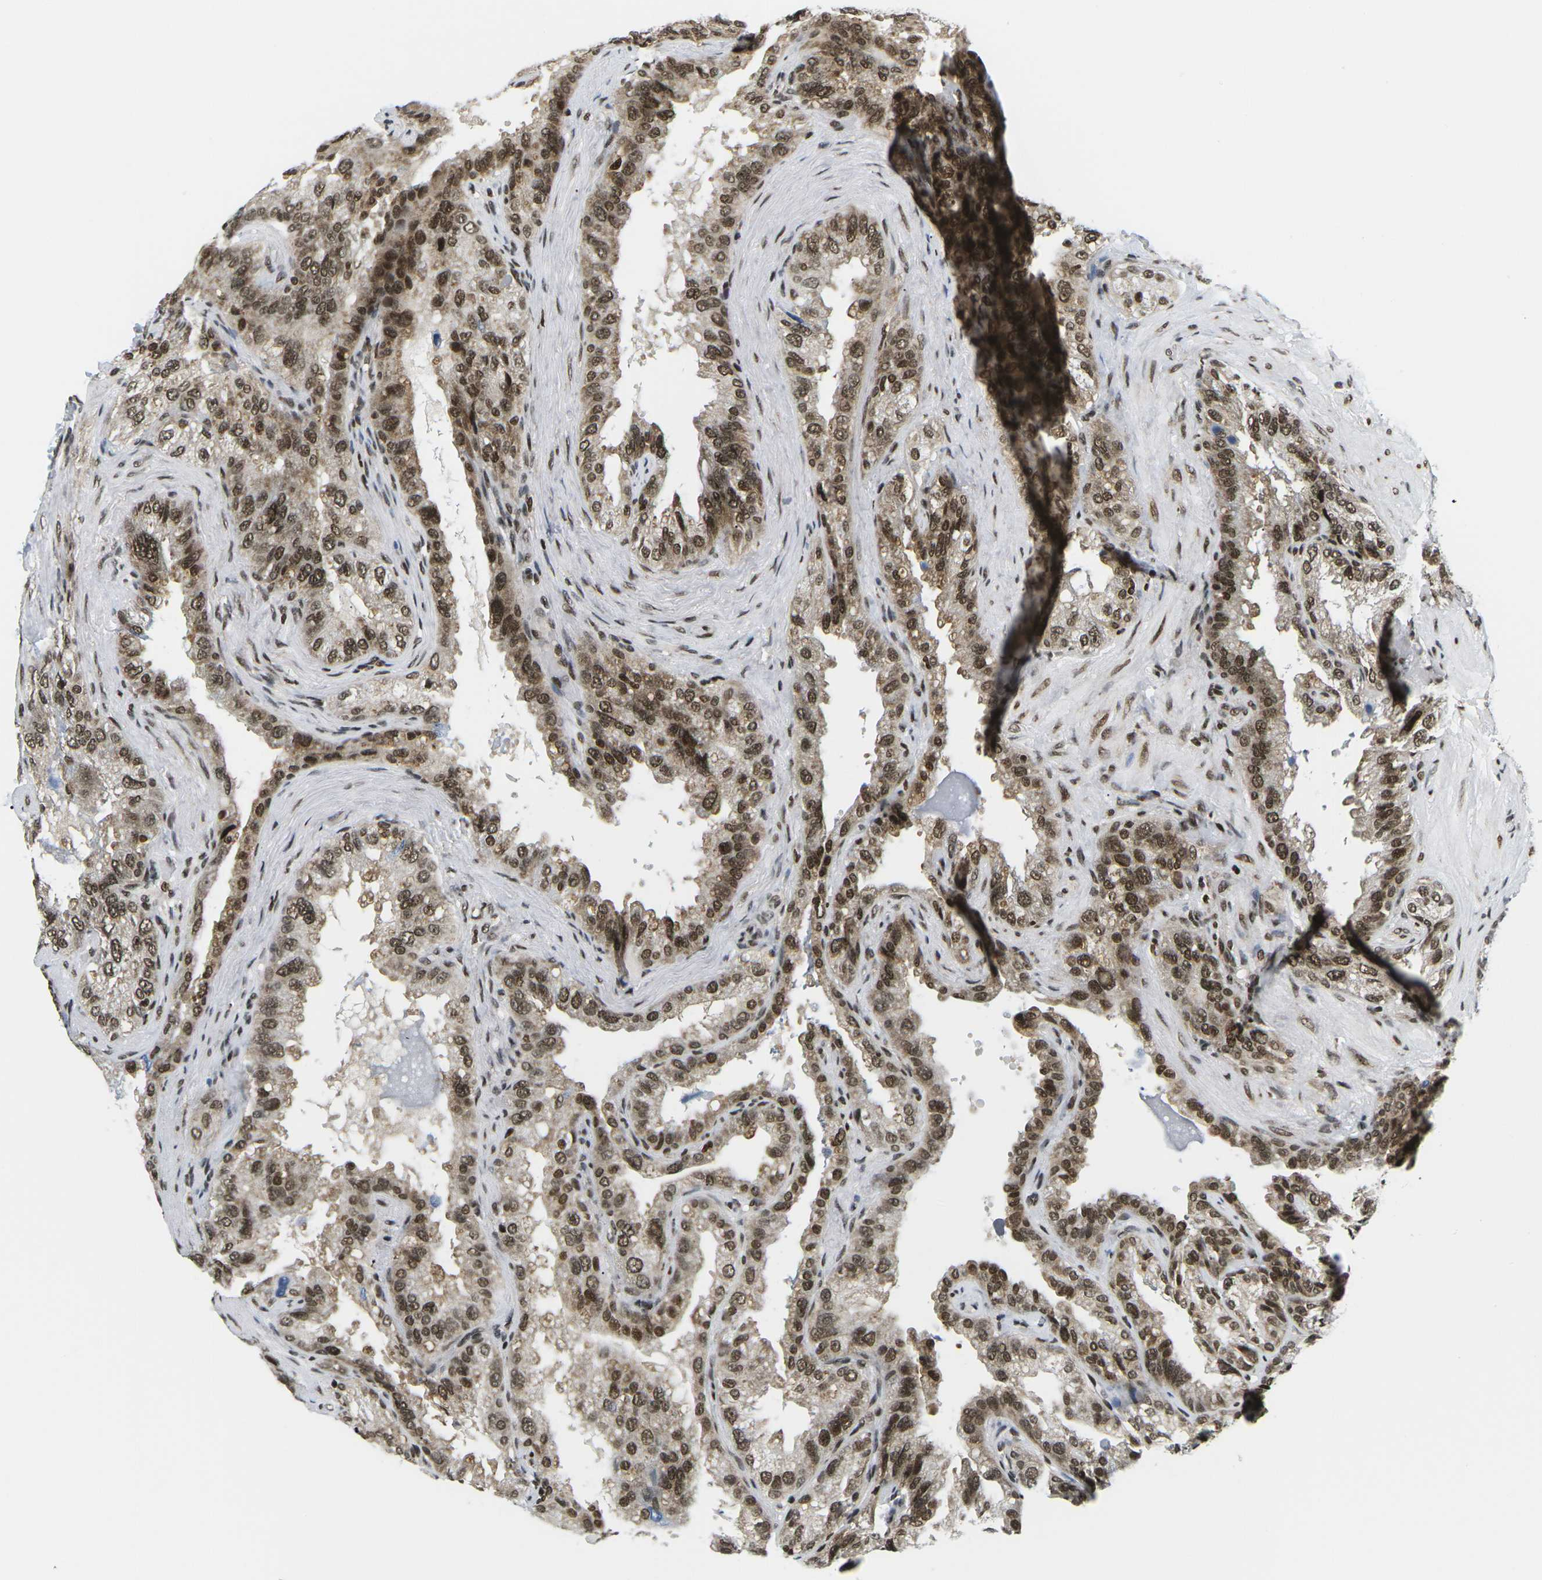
{"staining": {"intensity": "moderate", "quantity": ">75%", "location": "cytoplasmic/membranous,nuclear"}, "tissue": "seminal vesicle", "cell_type": "Glandular cells", "image_type": "normal", "snomed": [{"axis": "morphology", "description": "Normal tissue, NOS"}, {"axis": "topography", "description": "Seminal veicle"}], "caption": "DAB immunohistochemical staining of normal human seminal vesicle demonstrates moderate cytoplasmic/membranous,nuclear protein positivity in about >75% of glandular cells.", "gene": "CELF1", "patient": {"sex": "male", "age": 68}}